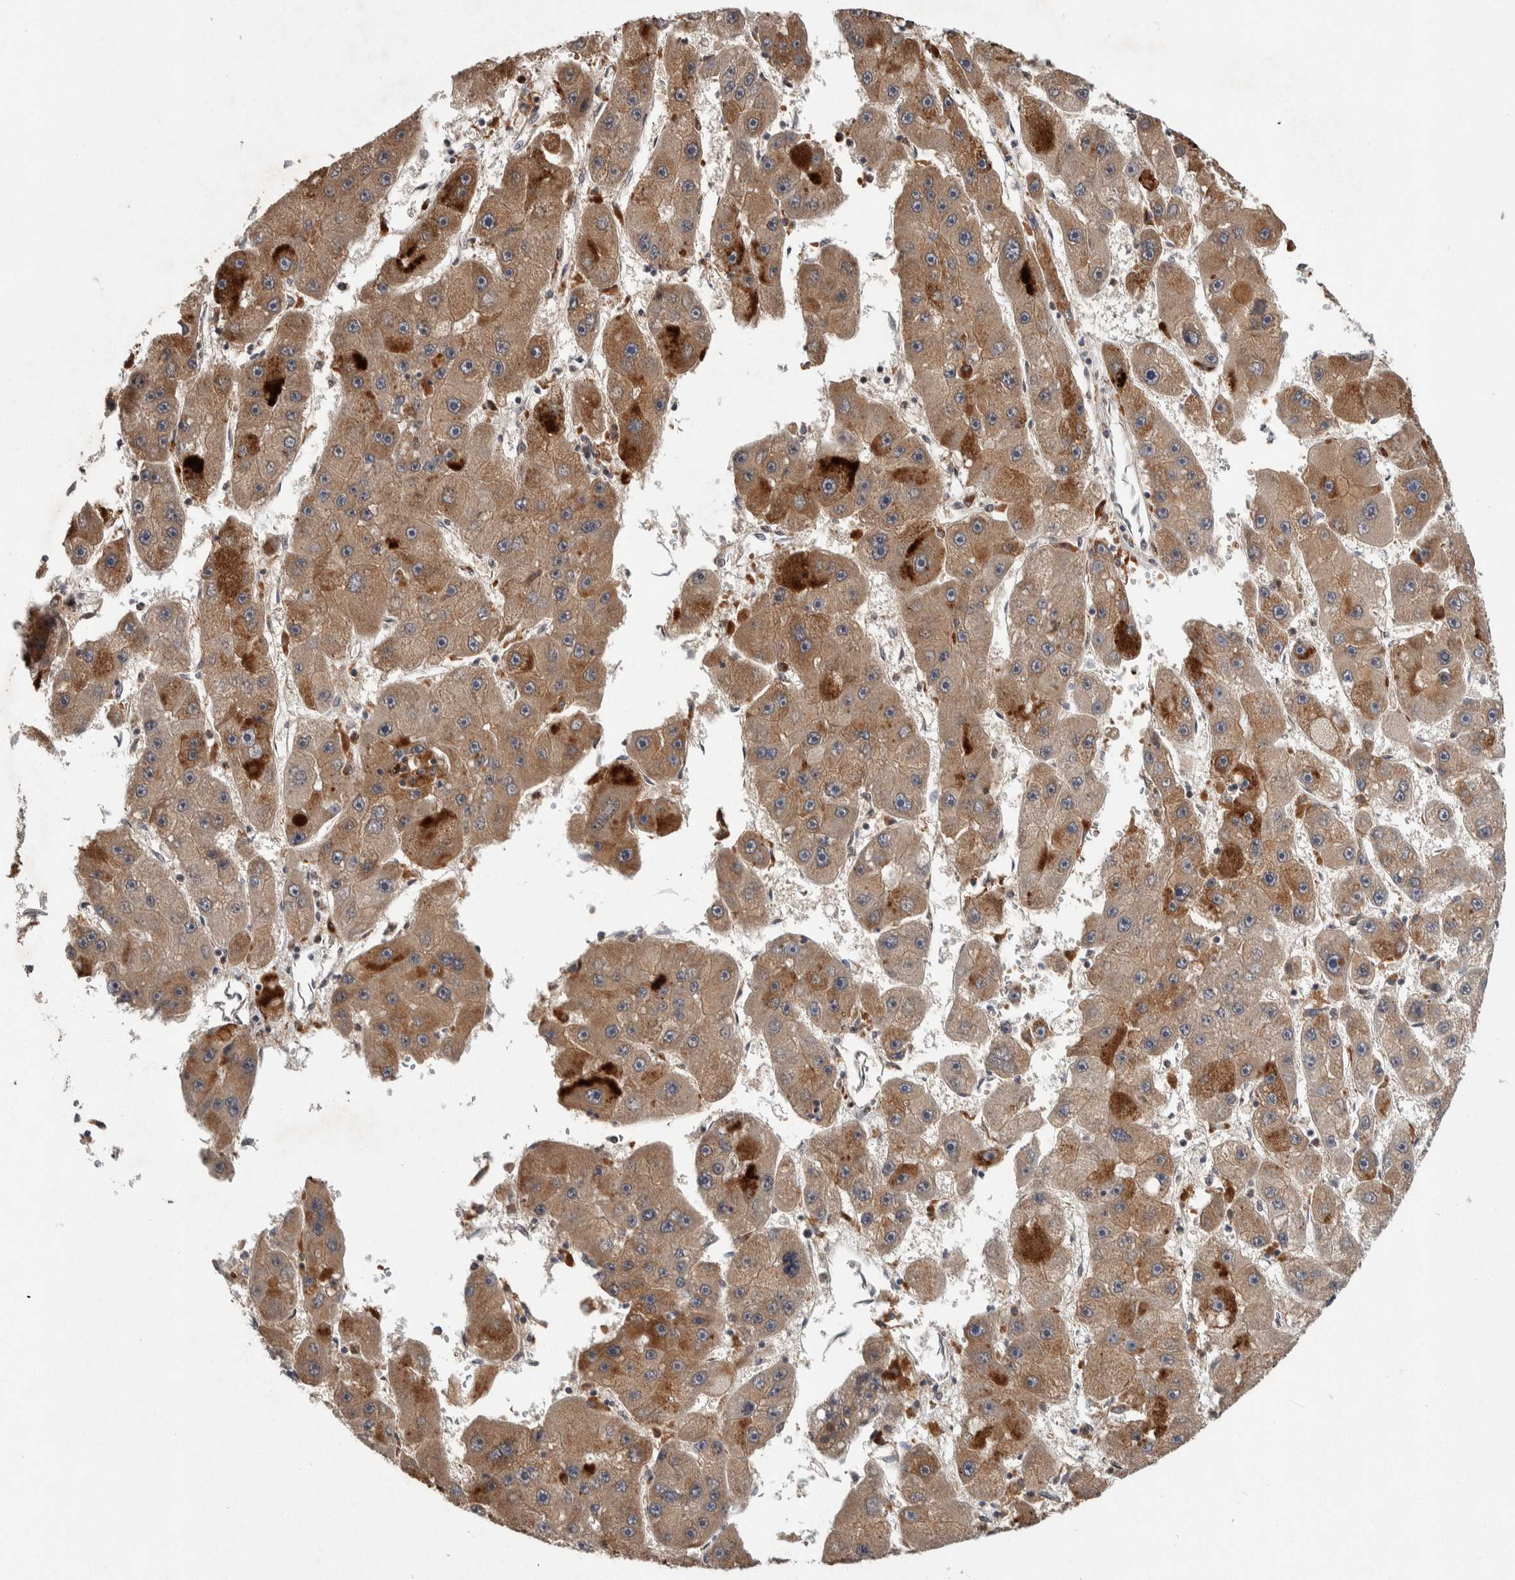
{"staining": {"intensity": "moderate", "quantity": ">75%", "location": "cytoplasmic/membranous"}, "tissue": "liver cancer", "cell_type": "Tumor cells", "image_type": "cancer", "snomed": [{"axis": "morphology", "description": "Carcinoma, Hepatocellular, NOS"}, {"axis": "topography", "description": "Liver"}], "caption": "High-magnification brightfield microscopy of hepatocellular carcinoma (liver) stained with DAB (brown) and counterstained with hematoxylin (blue). tumor cells exhibit moderate cytoplasmic/membranous positivity is seen in approximately>75% of cells.", "gene": "KCNK1", "patient": {"sex": "female", "age": 61}}